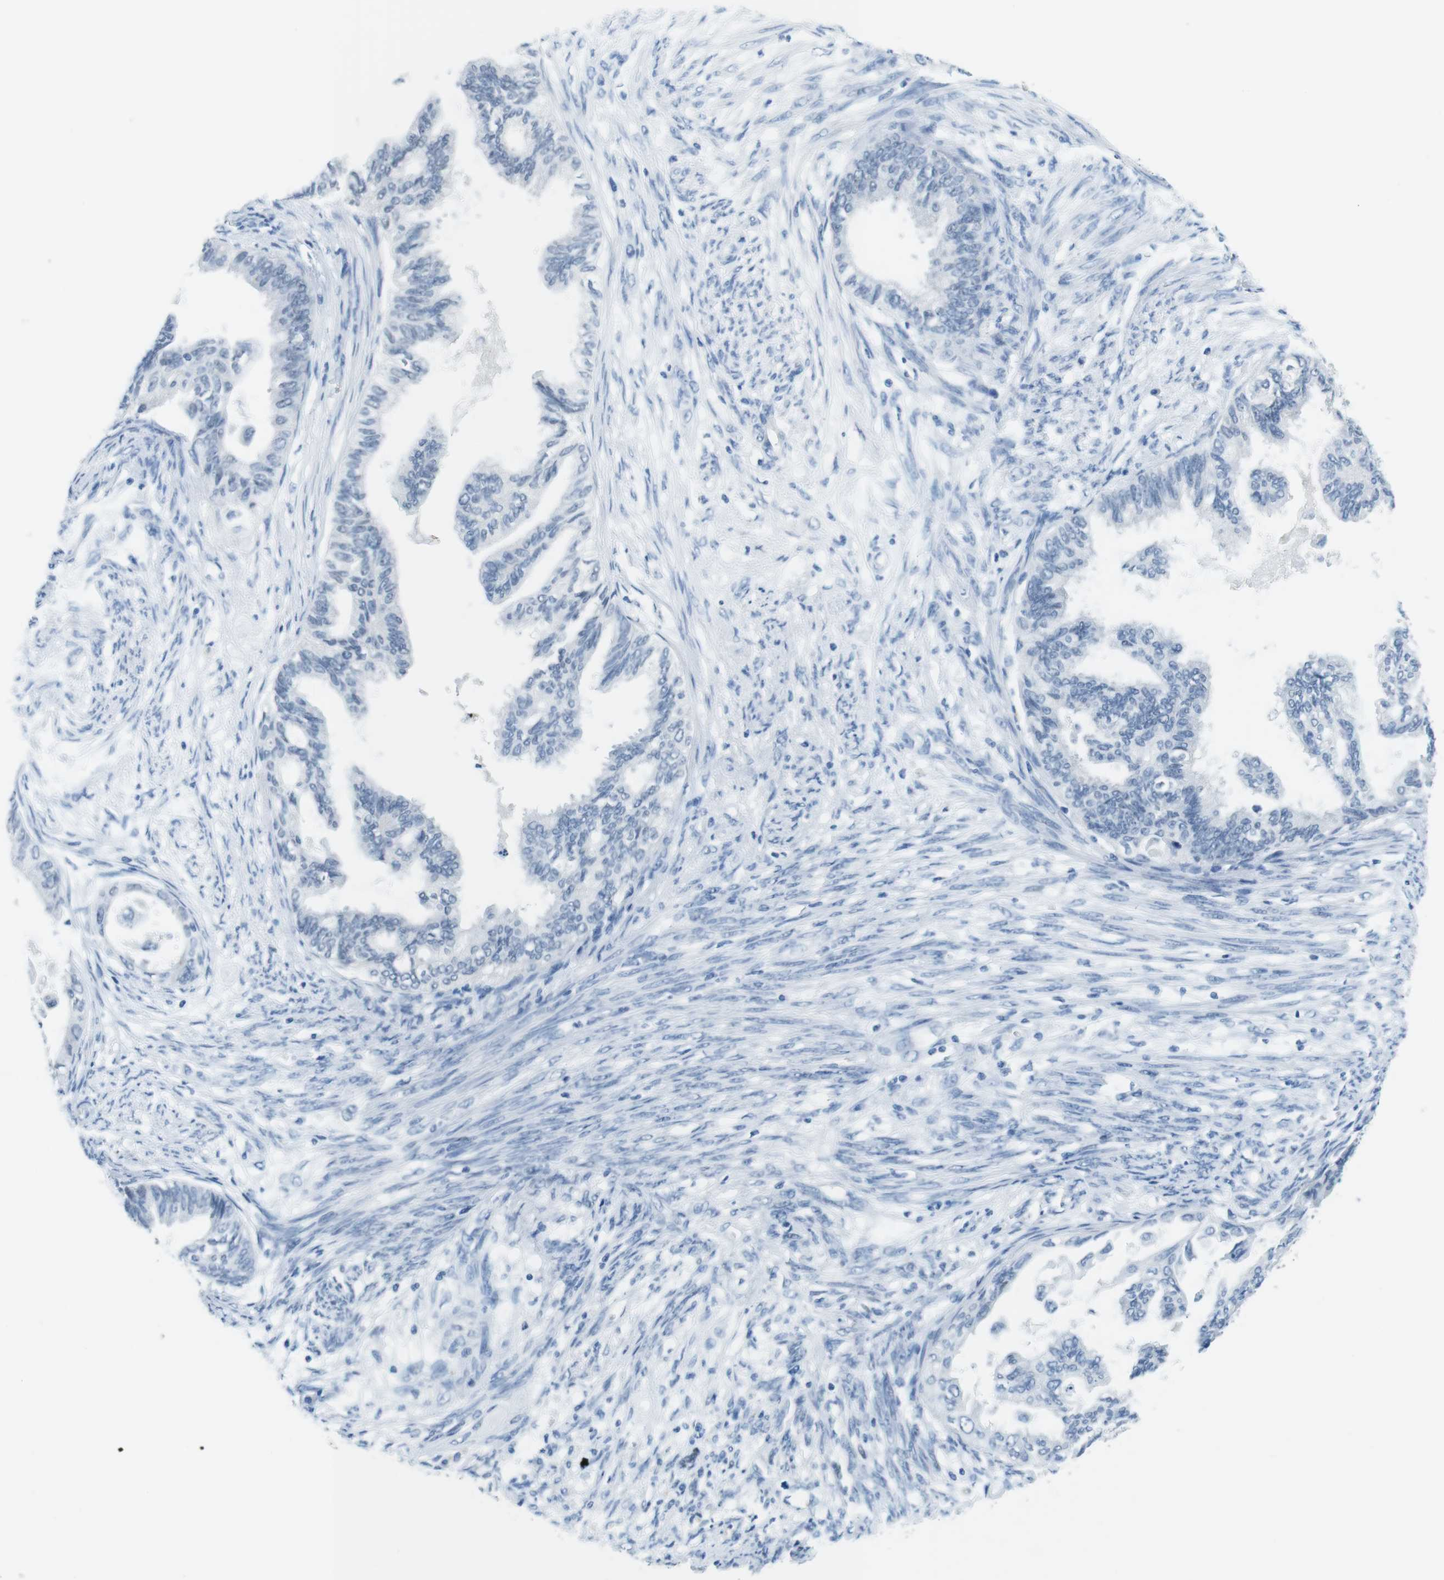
{"staining": {"intensity": "negative", "quantity": "none", "location": "none"}, "tissue": "cervical cancer", "cell_type": "Tumor cells", "image_type": "cancer", "snomed": [{"axis": "morphology", "description": "Normal tissue, NOS"}, {"axis": "morphology", "description": "Adenocarcinoma, NOS"}, {"axis": "topography", "description": "Cervix"}, {"axis": "topography", "description": "Endometrium"}], "caption": "This is an immunohistochemistry image of human cervical cancer (adenocarcinoma). There is no staining in tumor cells.", "gene": "TFAP2C", "patient": {"sex": "female", "age": 86}}